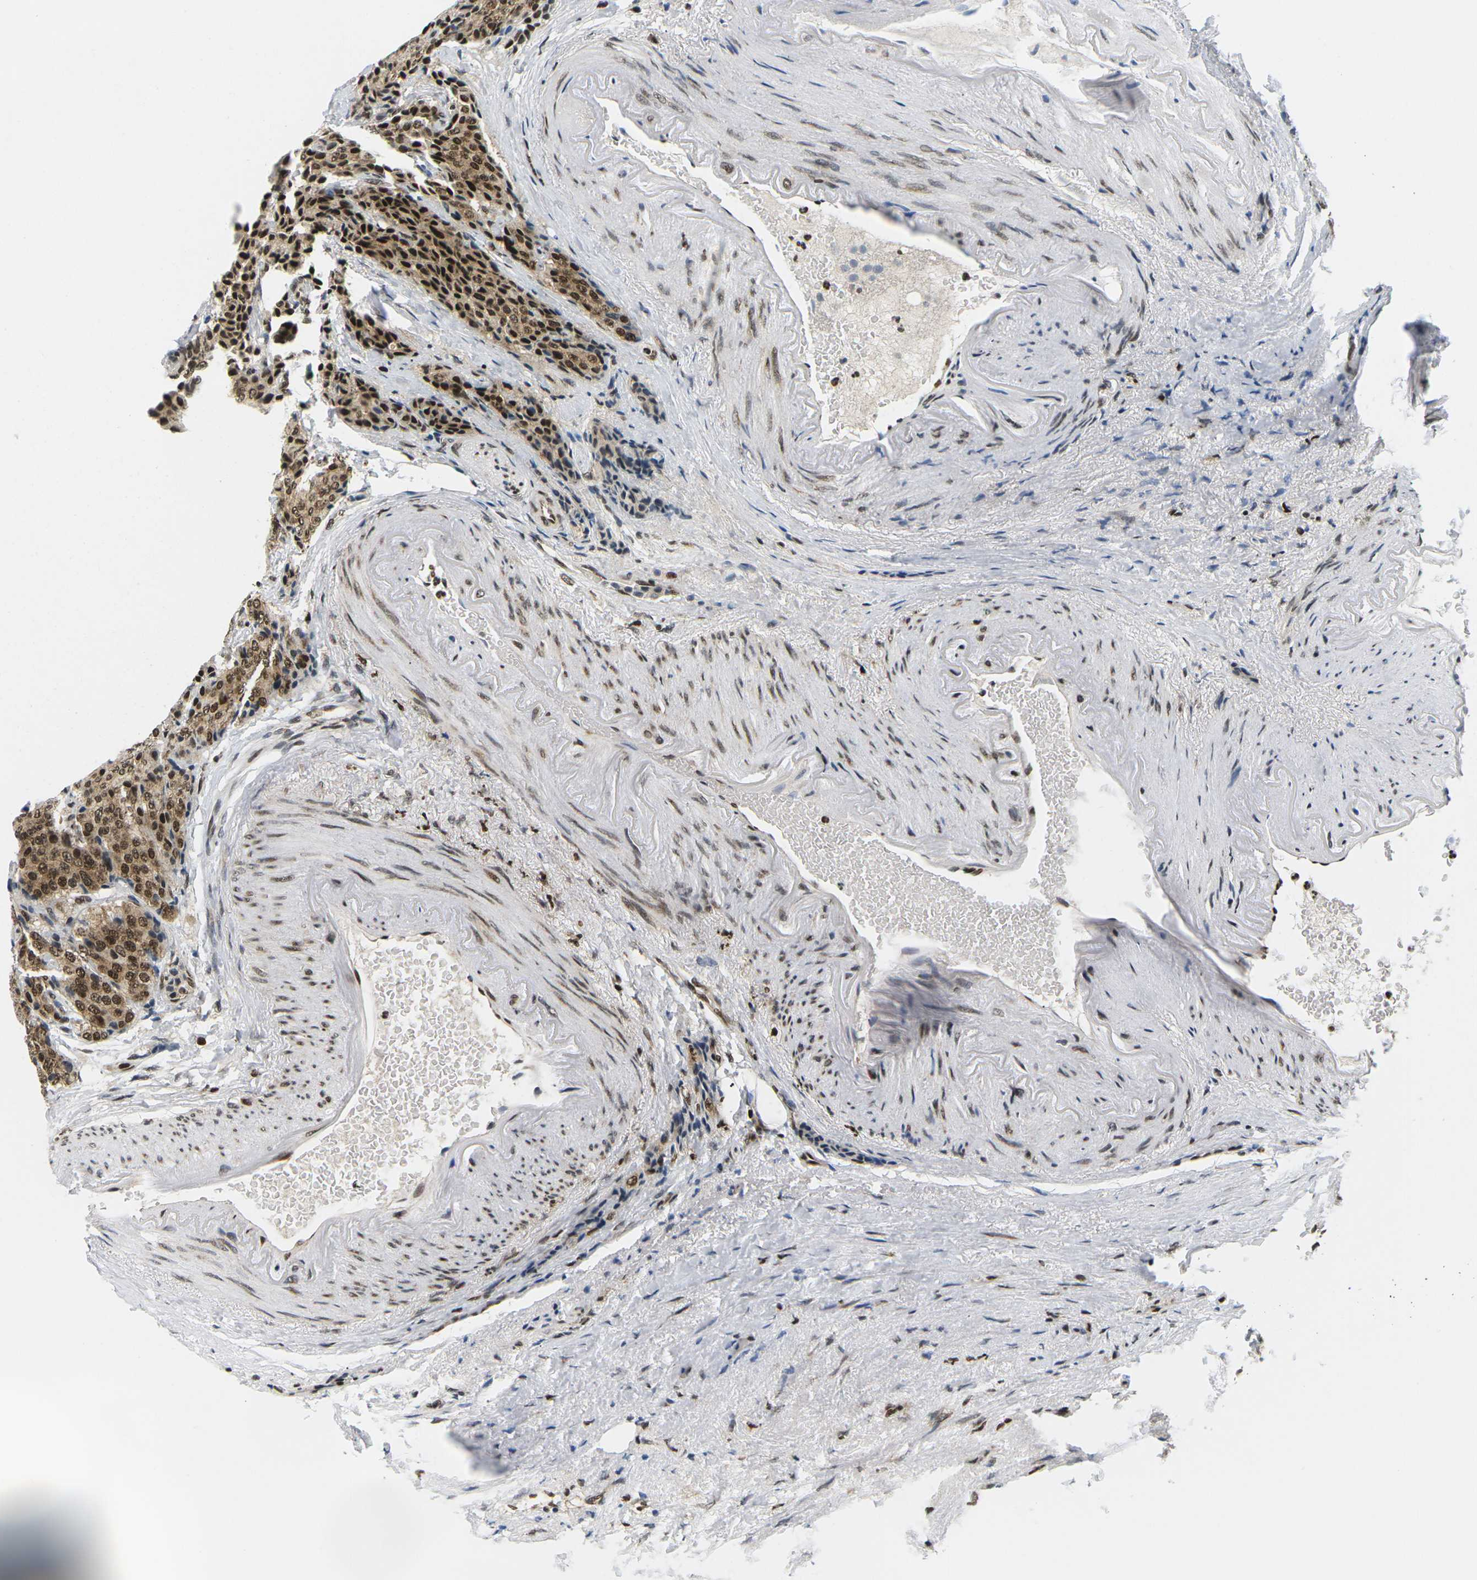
{"staining": {"intensity": "strong", "quantity": ">75%", "location": "cytoplasmic/membranous,nuclear"}, "tissue": "carcinoid", "cell_type": "Tumor cells", "image_type": "cancer", "snomed": [{"axis": "morphology", "description": "Carcinoid, malignant, NOS"}, {"axis": "topography", "description": "Colon"}], "caption": "Malignant carcinoid stained for a protein displays strong cytoplasmic/membranous and nuclear positivity in tumor cells.", "gene": "CELF1", "patient": {"sex": "female", "age": 61}}